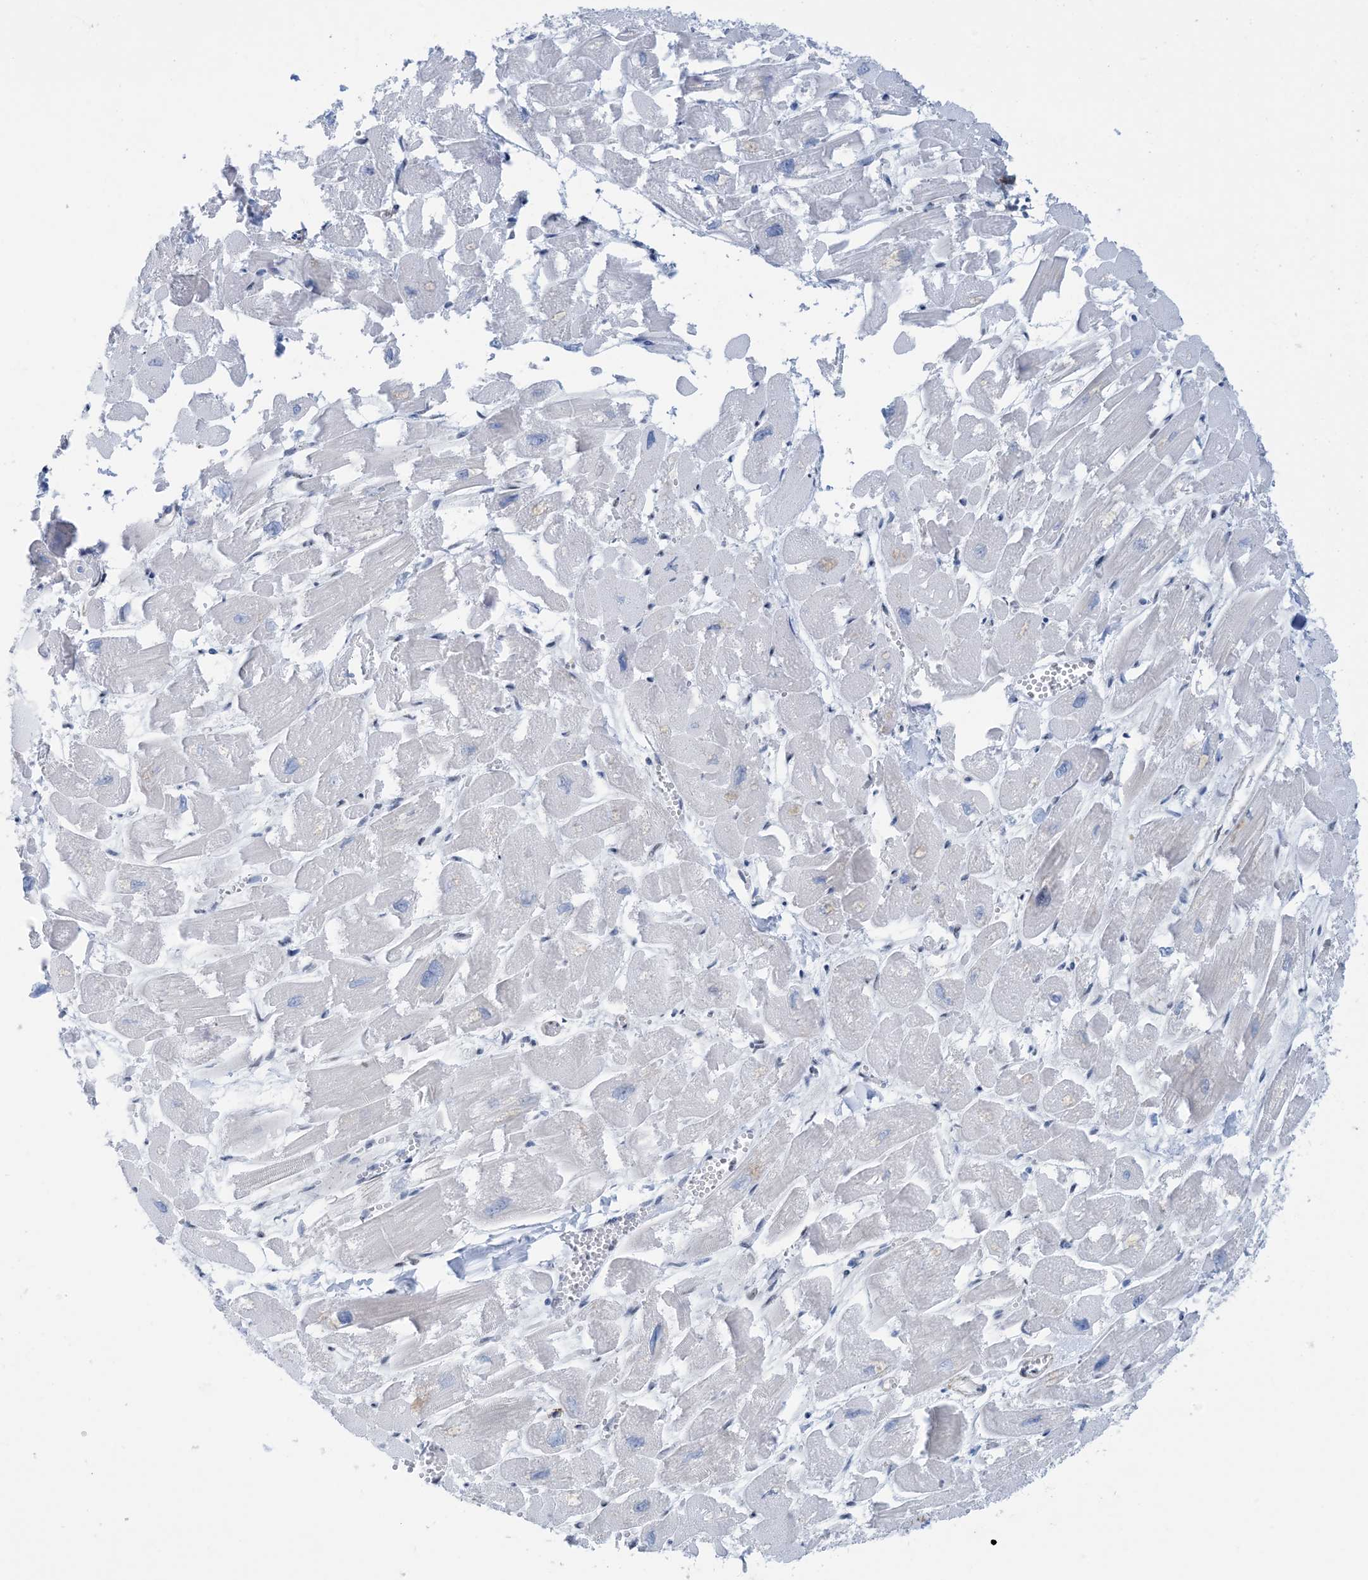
{"staining": {"intensity": "negative", "quantity": "none", "location": "none"}, "tissue": "heart muscle", "cell_type": "Cardiomyocytes", "image_type": "normal", "snomed": [{"axis": "morphology", "description": "Normal tissue, NOS"}, {"axis": "topography", "description": "Heart"}], "caption": "A photomicrograph of heart muscle stained for a protein exhibits no brown staining in cardiomyocytes. Nuclei are stained in blue.", "gene": "HEMK1", "patient": {"sex": "male", "age": 54}}